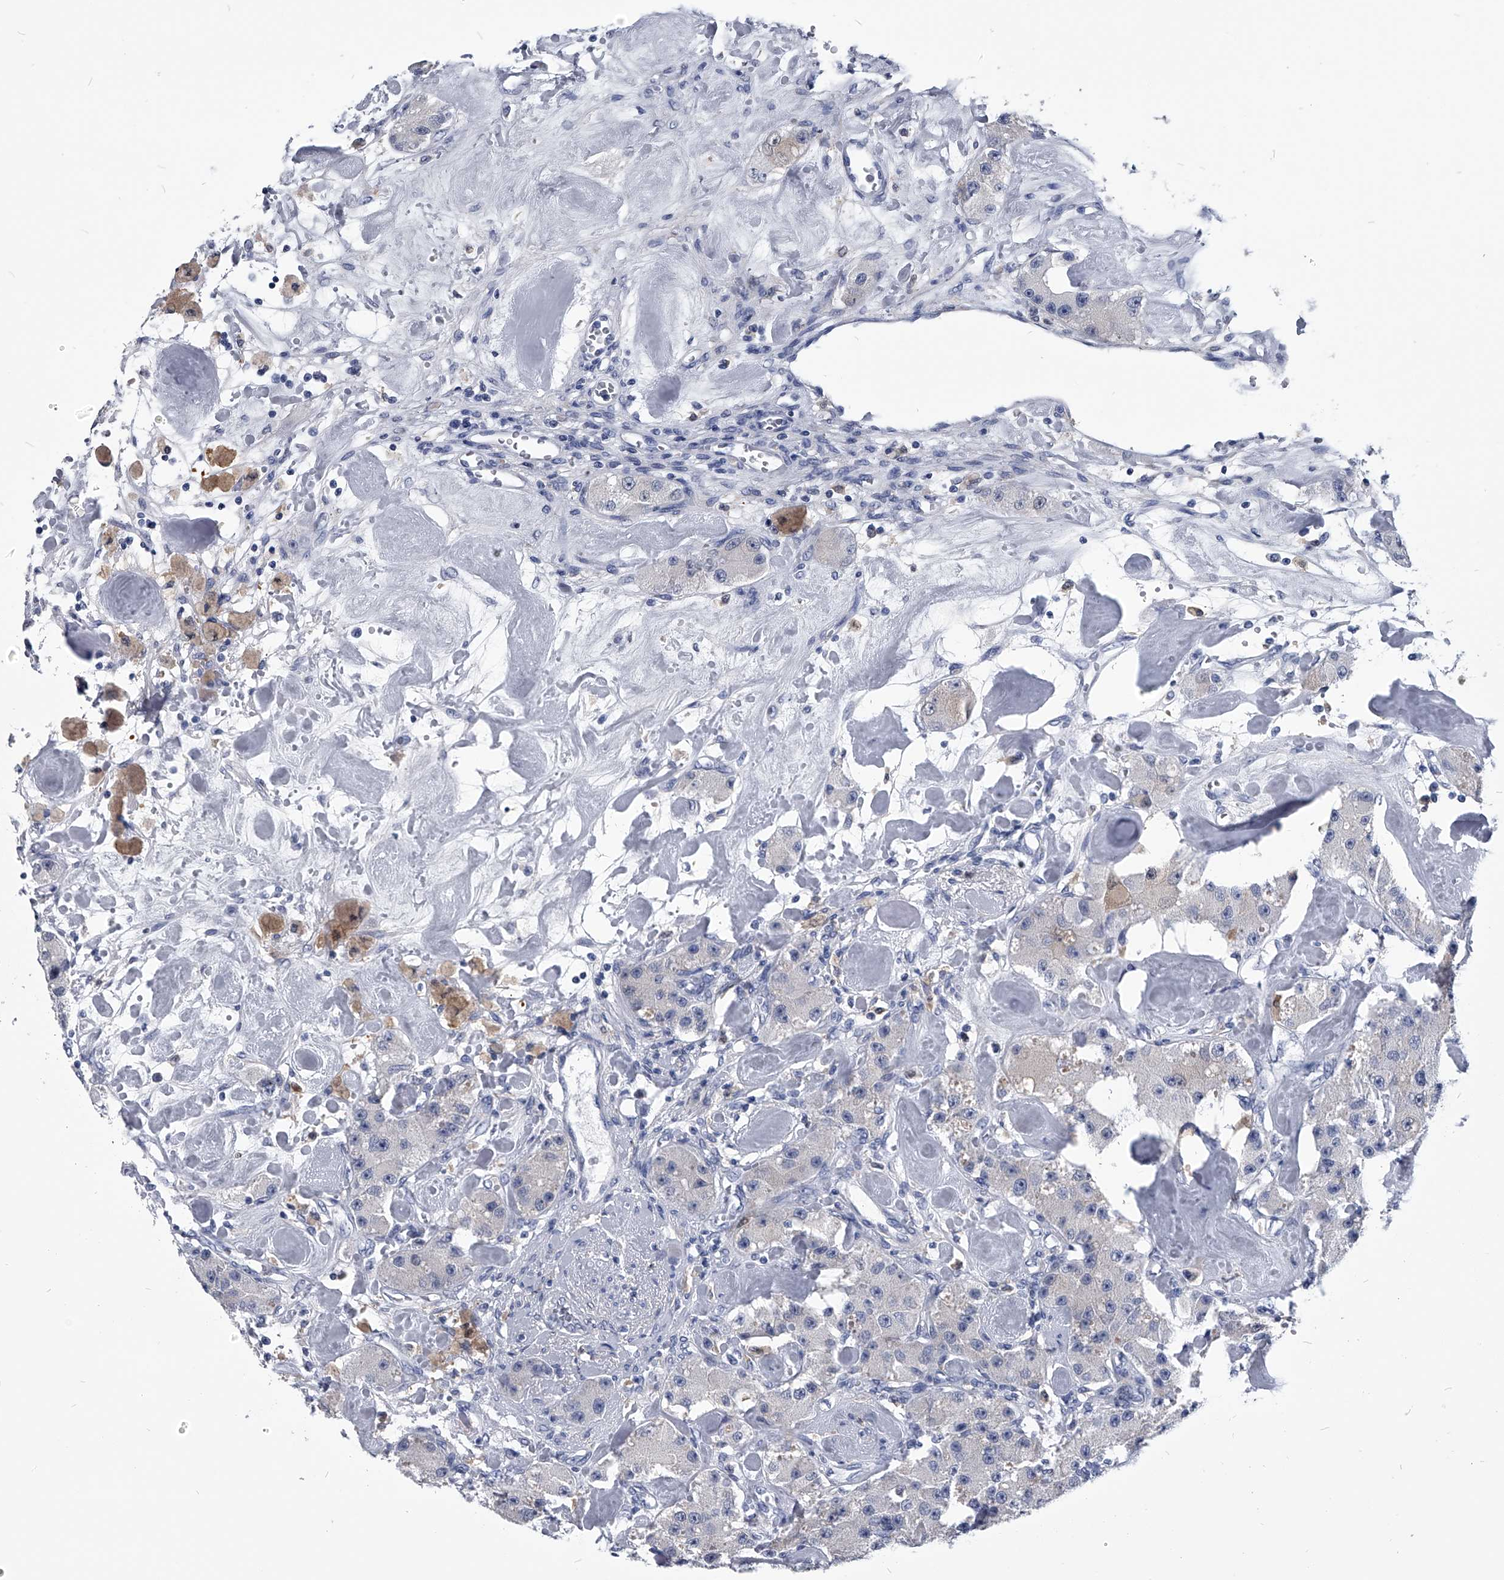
{"staining": {"intensity": "negative", "quantity": "none", "location": "none"}, "tissue": "carcinoid", "cell_type": "Tumor cells", "image_type": "cancer", "snomed": [{"axis": "morphology", "description": "Carcinoid, malignant, NOS"}, {"axis": "topography", "description": "Pancreas"}], "caption": "Tumor cells show no significant positivity in carcinoid. (DAB (3,3'-diaminobenzidine) immunohistochemistry (IHC) with hematoxylin counter stain).", "gene": "PDXK", "patient": {"sex": "male", "age": 41}}